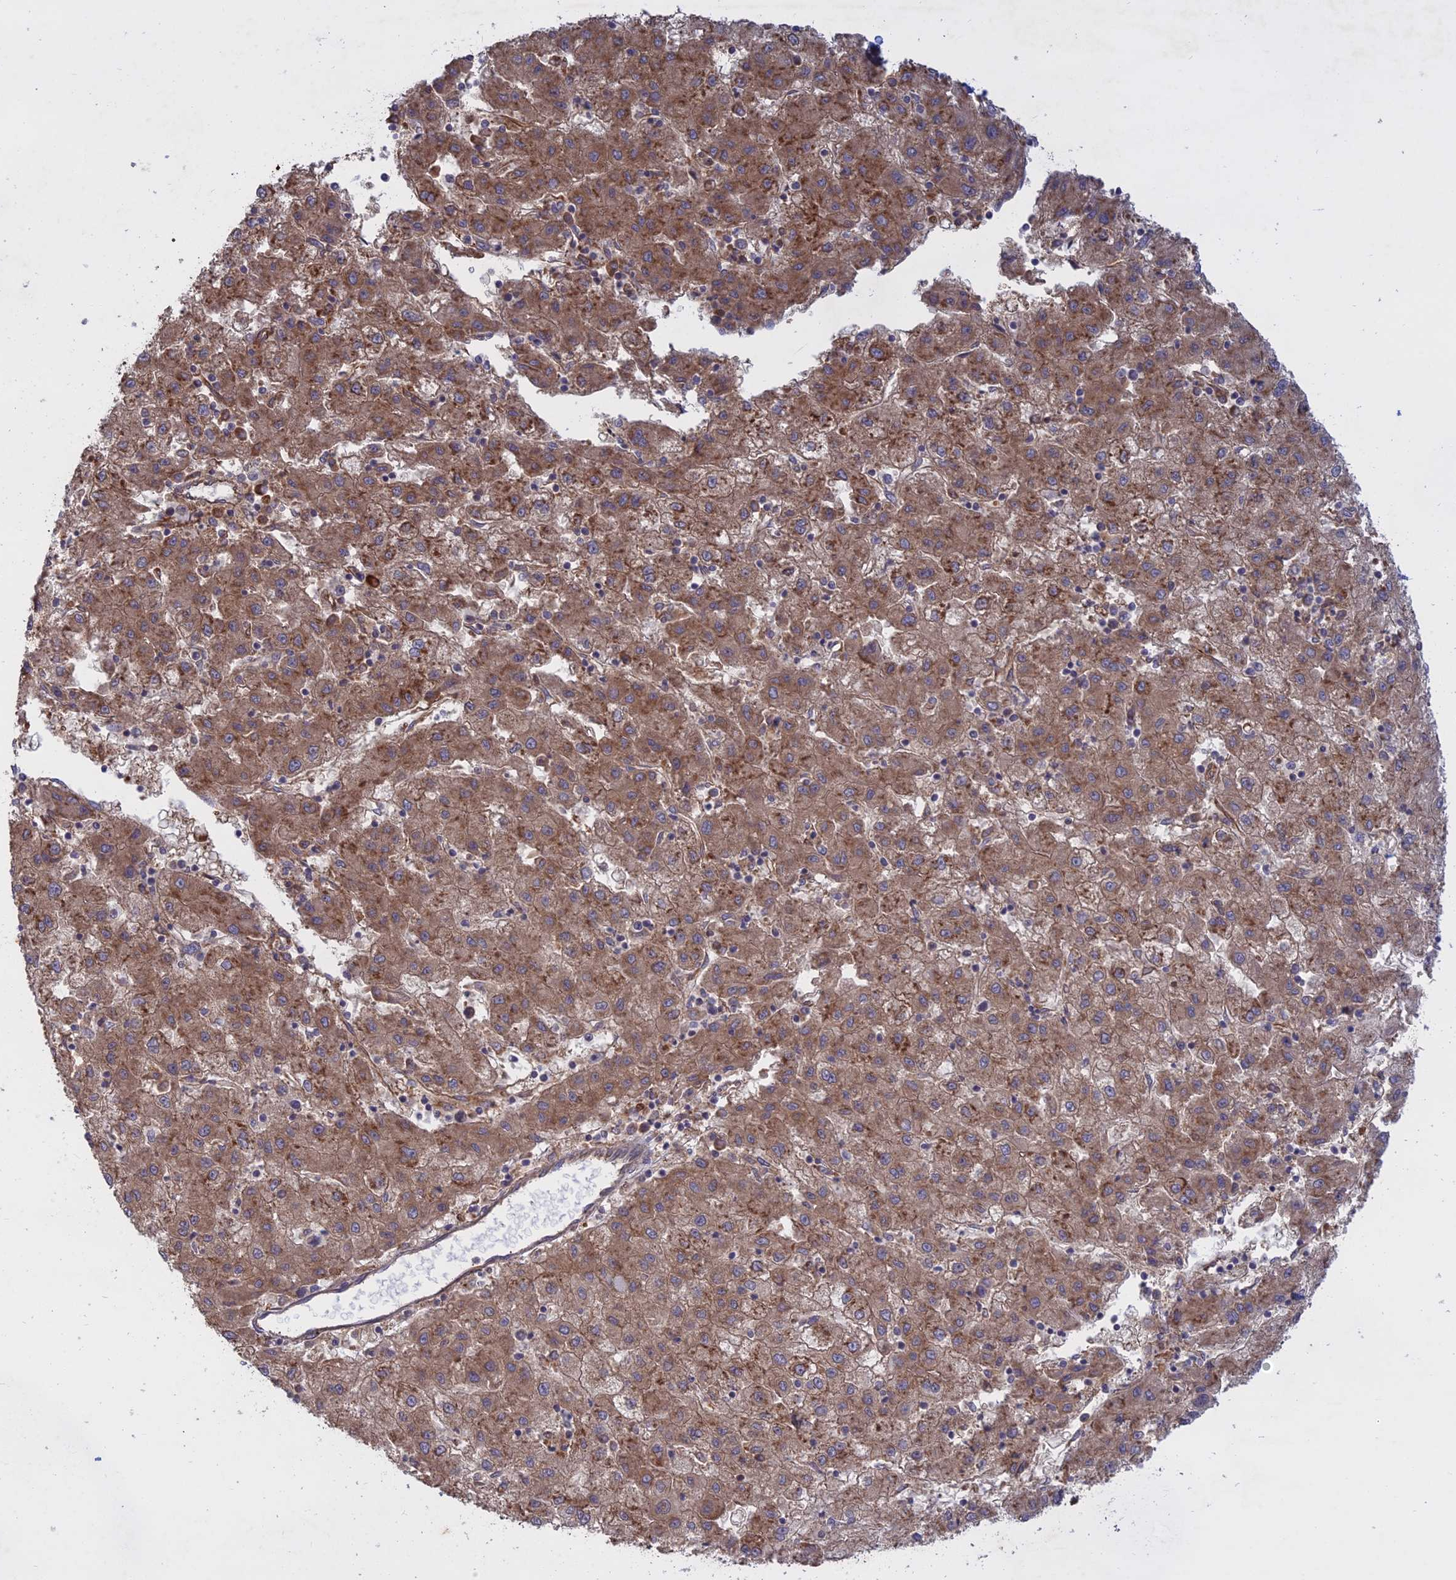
{"staining": {"intensity": "moderate", "quantity": ">75%", "location": "cytoplasmic/membranous"}, "tissue": "liver cancer", "cell_type": "Tumor cells", "image_type": "cancer", "snomed": [{"axis": "morphology", "description": "Carcinoma, Hepatocellular, NOS"}, {"axis": "topography", "description": "Liver"}], "caption": "Immunohistochemical staining of human liver cancer demonstrates medium levels of moderate cytoplasmic/membranous protein staining in about >75% of tumor cells.", "gene": "TMEM208", "patient": {"sex": "male", "age": 72}}